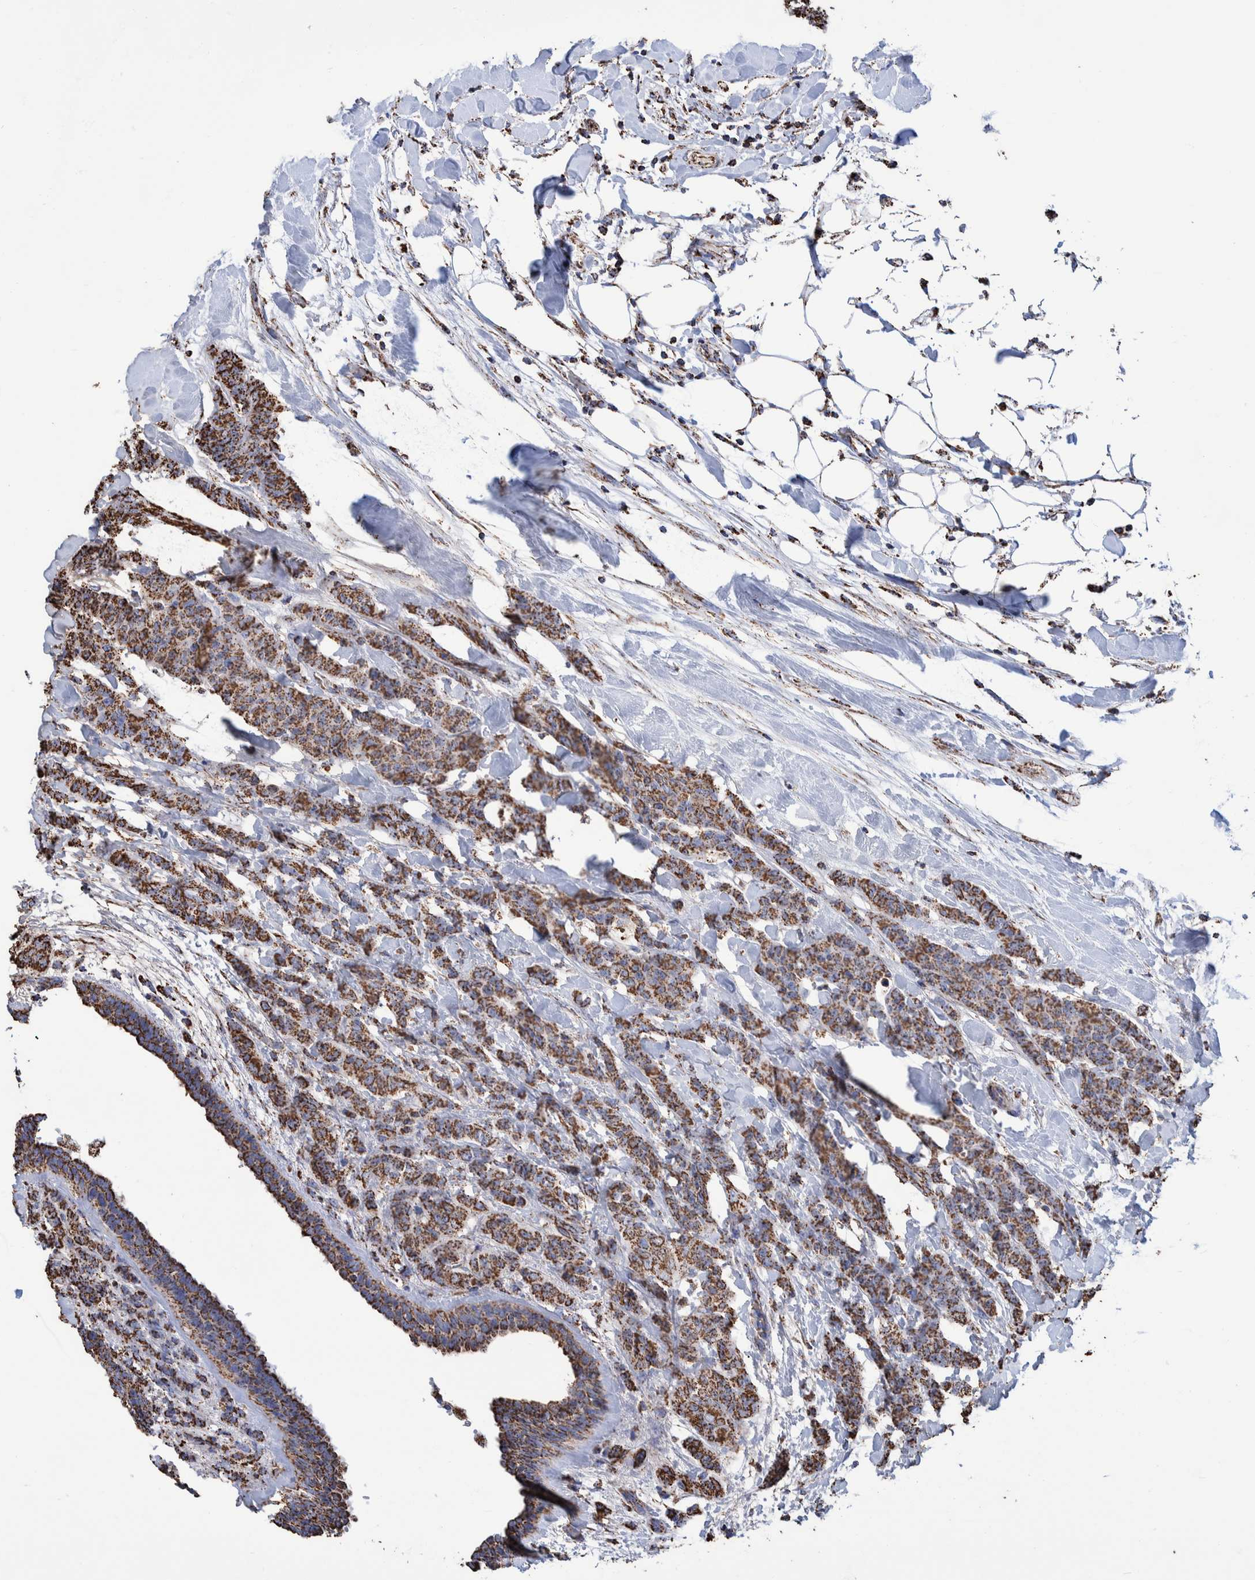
{"staining": {"intensity": "strong", "quantity": ">75%", "location": "cytoplasmic/membranous"}, "tissue": "breast cancer", "cell_type": "Tumor cells", "image_type": "cancer", "snomed": [{"axis": "morphology", "description": "Normal tissue, NOS"}, {"axis": "morphology", "description": "Duct carcinoma"}, {"axis": "topography", "description": "Breast"}], "caption": "Protein staining of breast infiltrating ductal carcinoma tissue exhibits strong cytoplasmic/membranous expression in approximately >75% of tumor cells.", "gene": "VPS26C", "patient": {"sex": "female", "age": 40}}